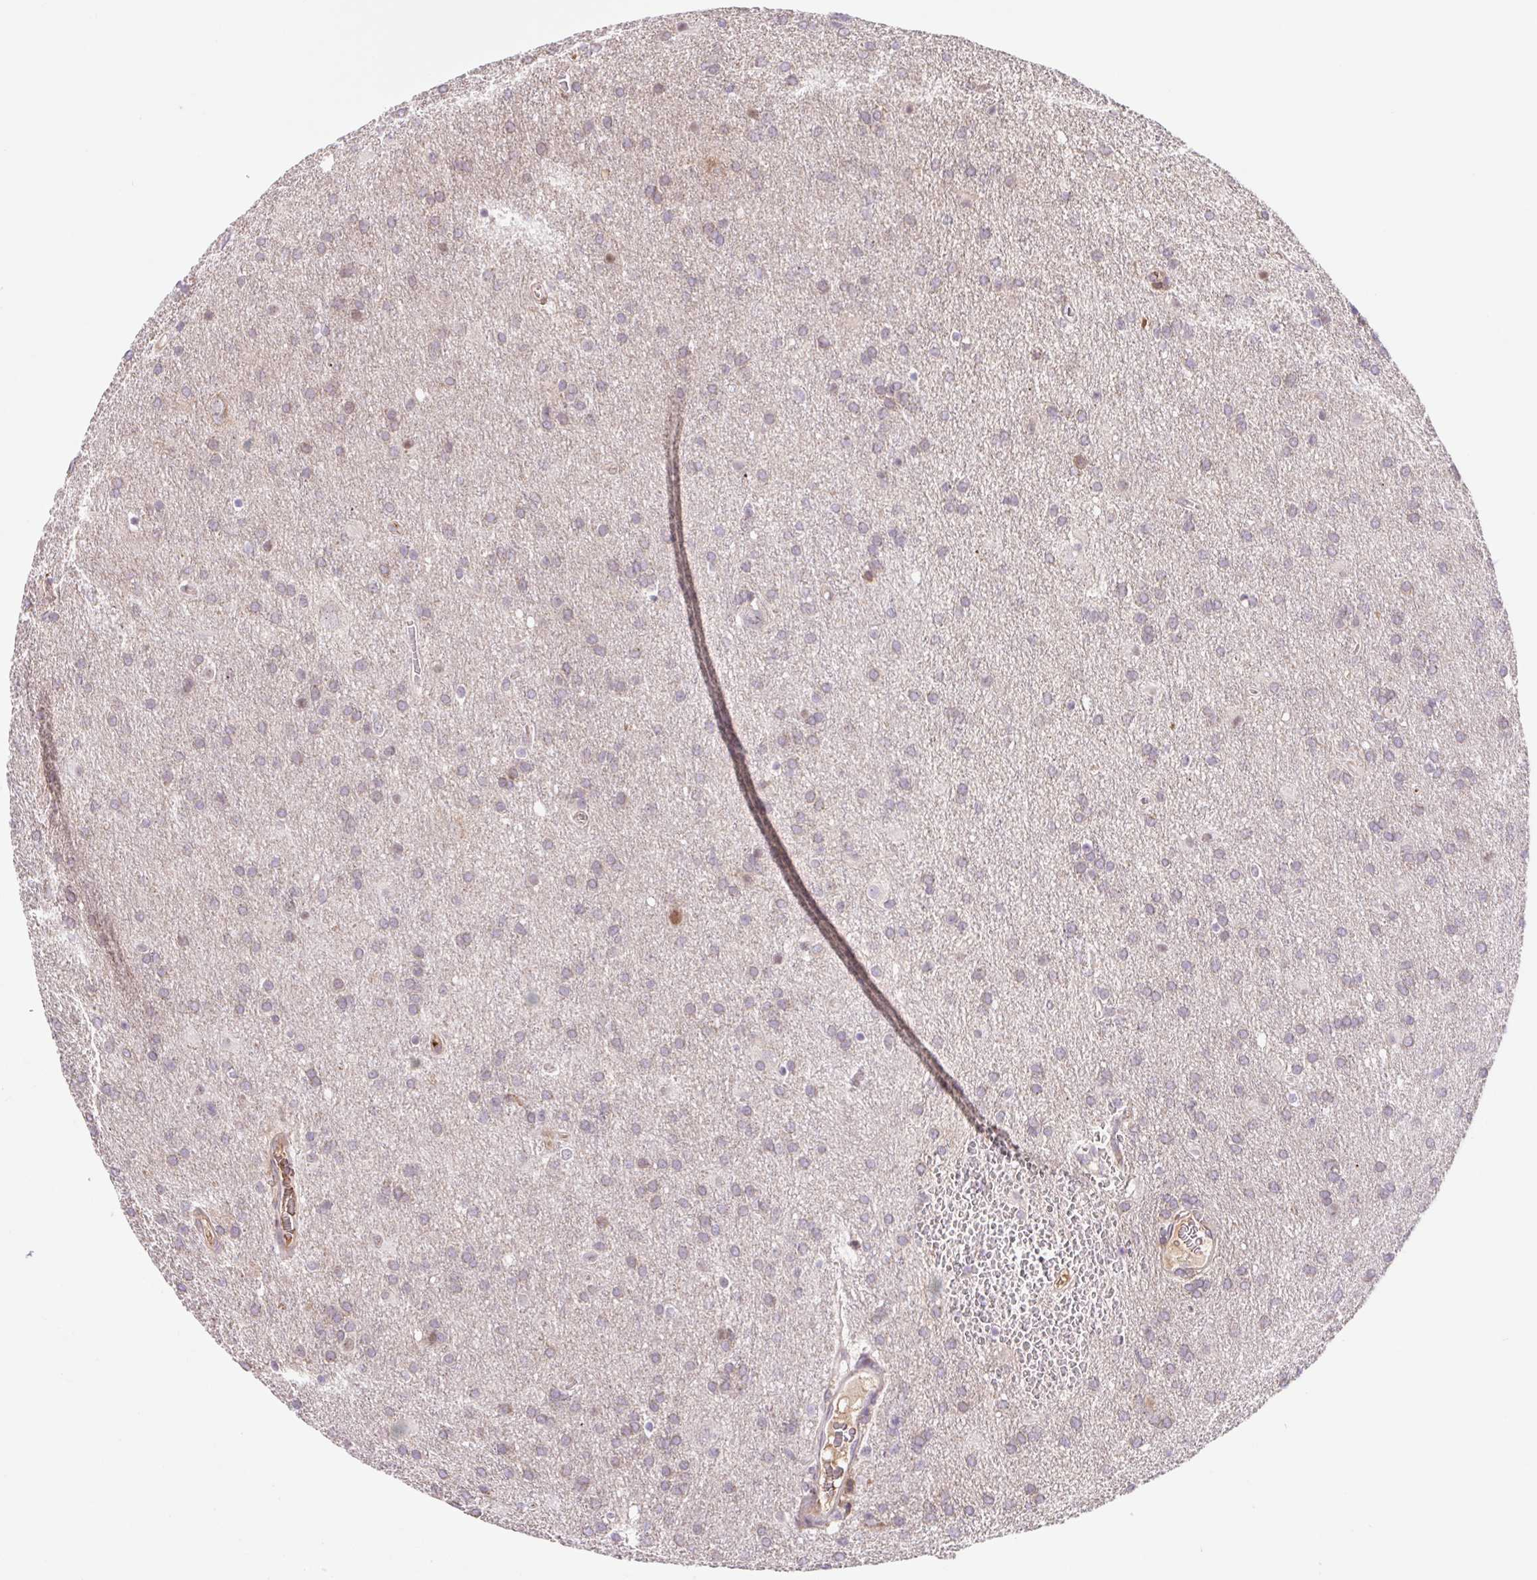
{"staining": {"intensity": "negative", "quantity": "none", "location": "none"}, "tissue": "glioma", "cell_type": "Tumor cells", "image_type": "cancer", "snomed": [{"axis": "morphology", "description": "Glioma, malignant, Low grade"}, {"axis": "topography", "description": "Brain"}], "caption": "High magnification brightfield microscopy of glioma stained with DAB (brown) and counterstained with hematoxylin (blue): tumor cells show no significant positivity. (Brightfield microscopy of DAB (3,3'-diaminobenzidine) immunohistochemistry at high magnification).", "gene": "TPRG1", "patient": {"sex": "male", "age": 66}}